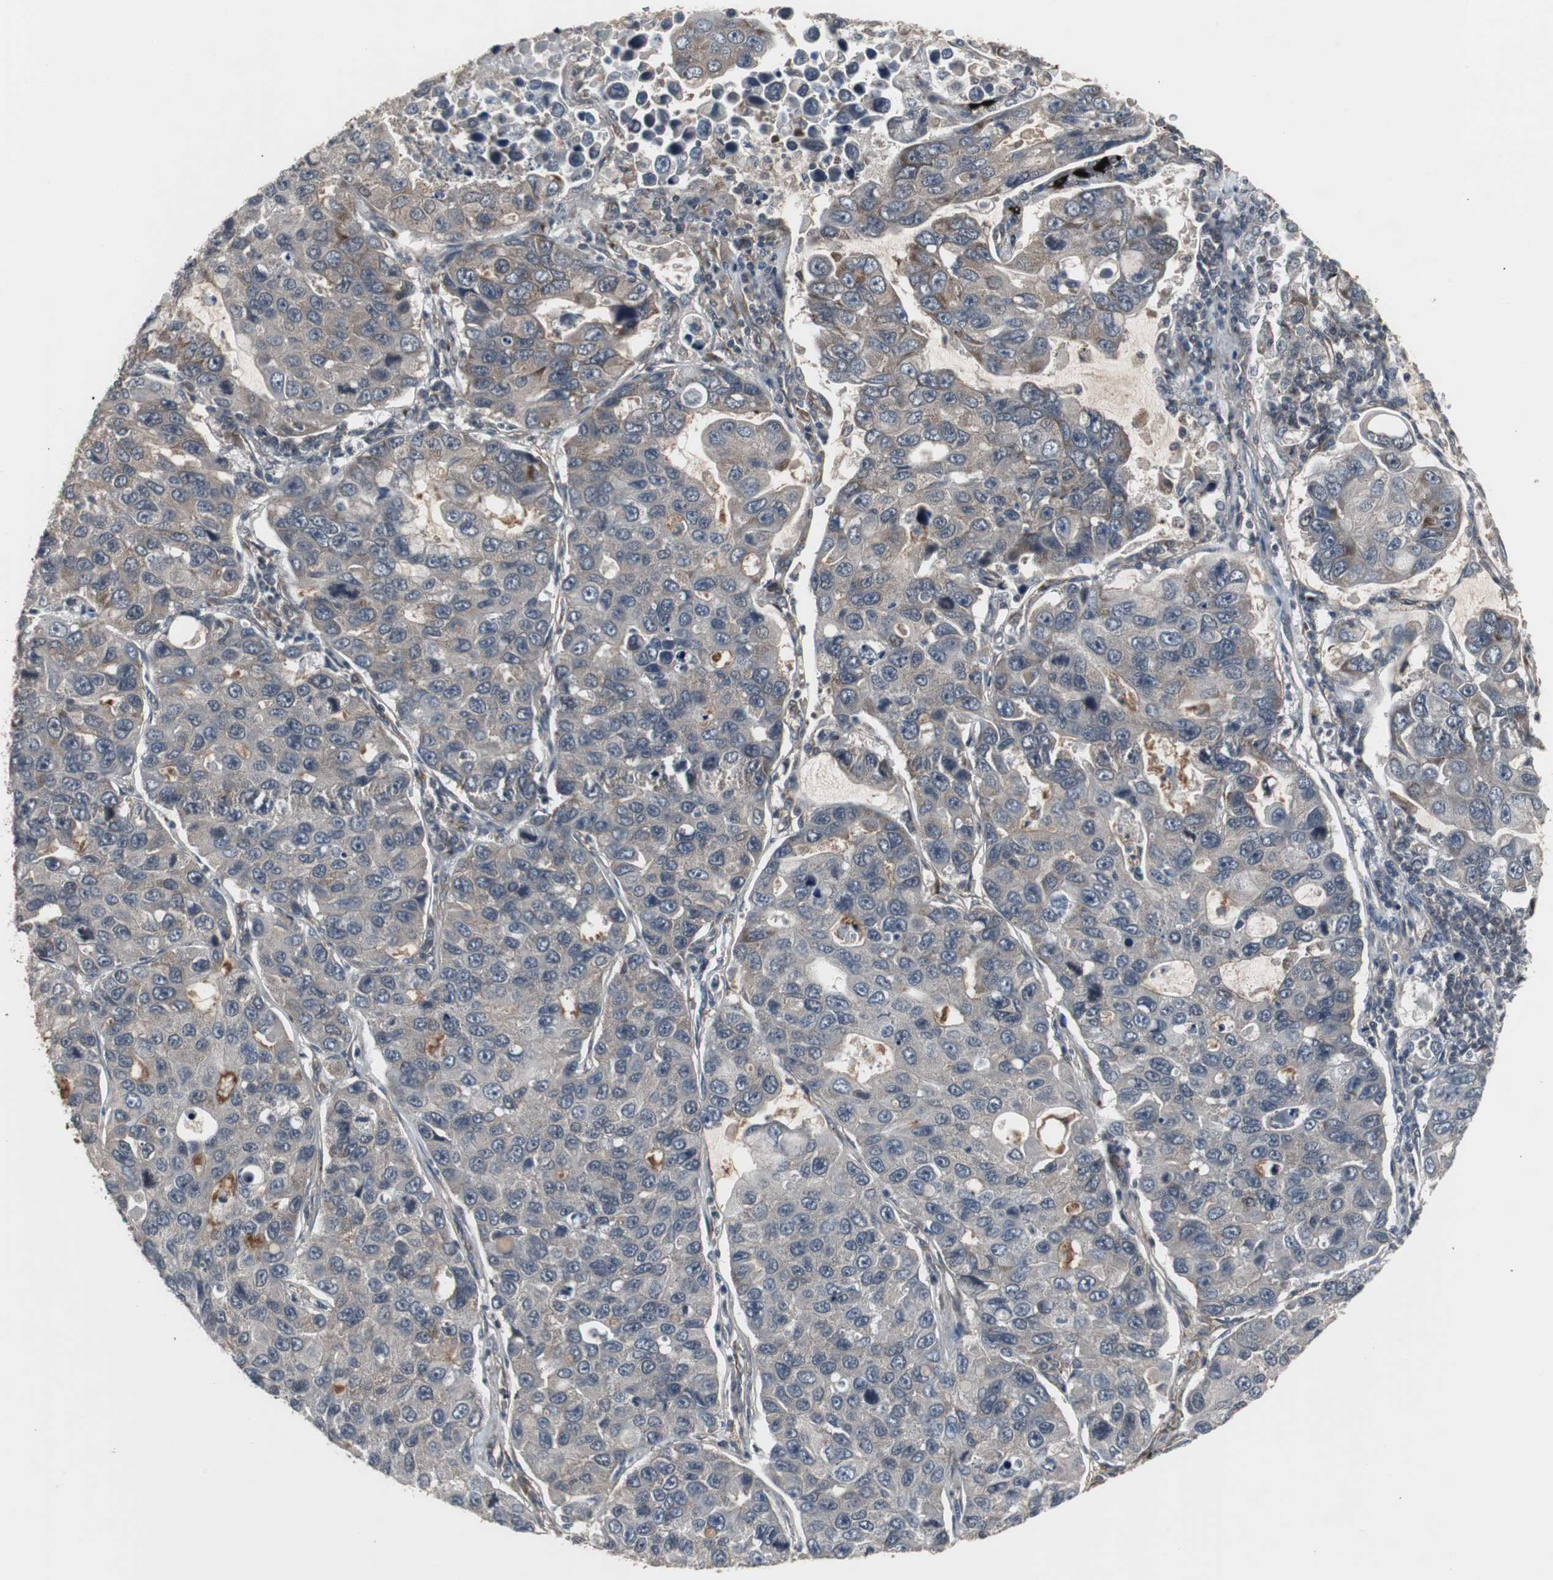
{"staining": {"intensity": "weak", "quantity": ">75%", "location": "cytoplasmic/membranous"}, "tissue": "lung cancer", "cell_type": "Tumor cells", "image_type": "cancer", "snomed": [{"axis": "morphology", "description": "Adenocarcinoma, NOS"}, {"axis": "topography", "description": "Lung"}], "caption": "Human adenocarcinoma (lung) stained for a protein (brown) displays weak cytoplasmic/membranous positive staining in approximately >75% of tumor cells.", "gene": "ATP2B2", "patient": {"sex": "male", "age": 64}}